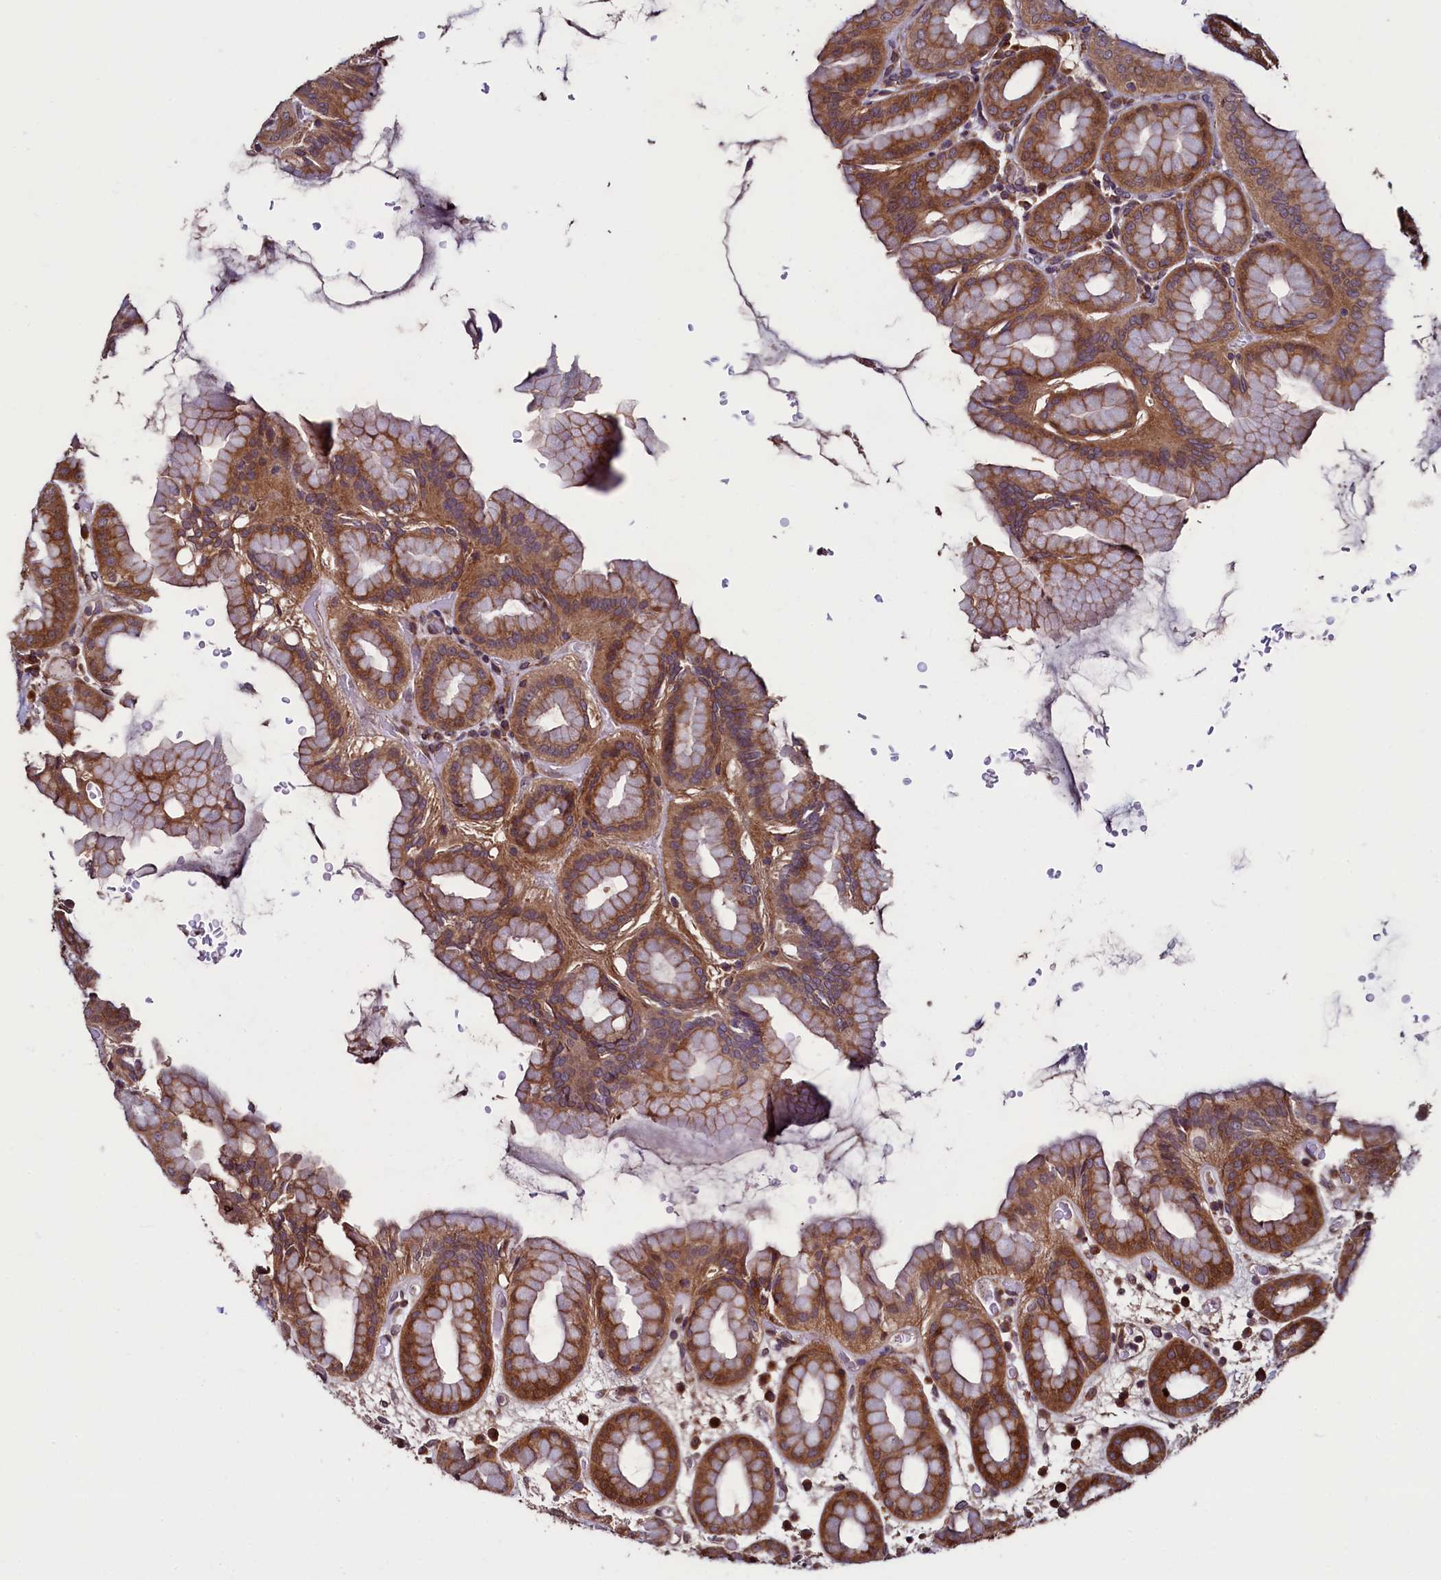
{"staining": {"intensity": "moderate", "quantity": ">75%", "location": "cytoplasmic/membranous"}, "tissue": "stomach", "cell_type": "Glandular cells", "image_type": "normal", "snomed": [{"axis": "morphology", "description": "Normal tissue, NOS"}, {"axis": "topography", "description": "Stomach, upper"}], "caption": "Stomach stained with immunohistochemistry displays moderate cytoplasmic/membranous positivity in approximately >75% of glandular cells.", "gene": "RBFA", "patient": {"sex": "male", "age": 68}}